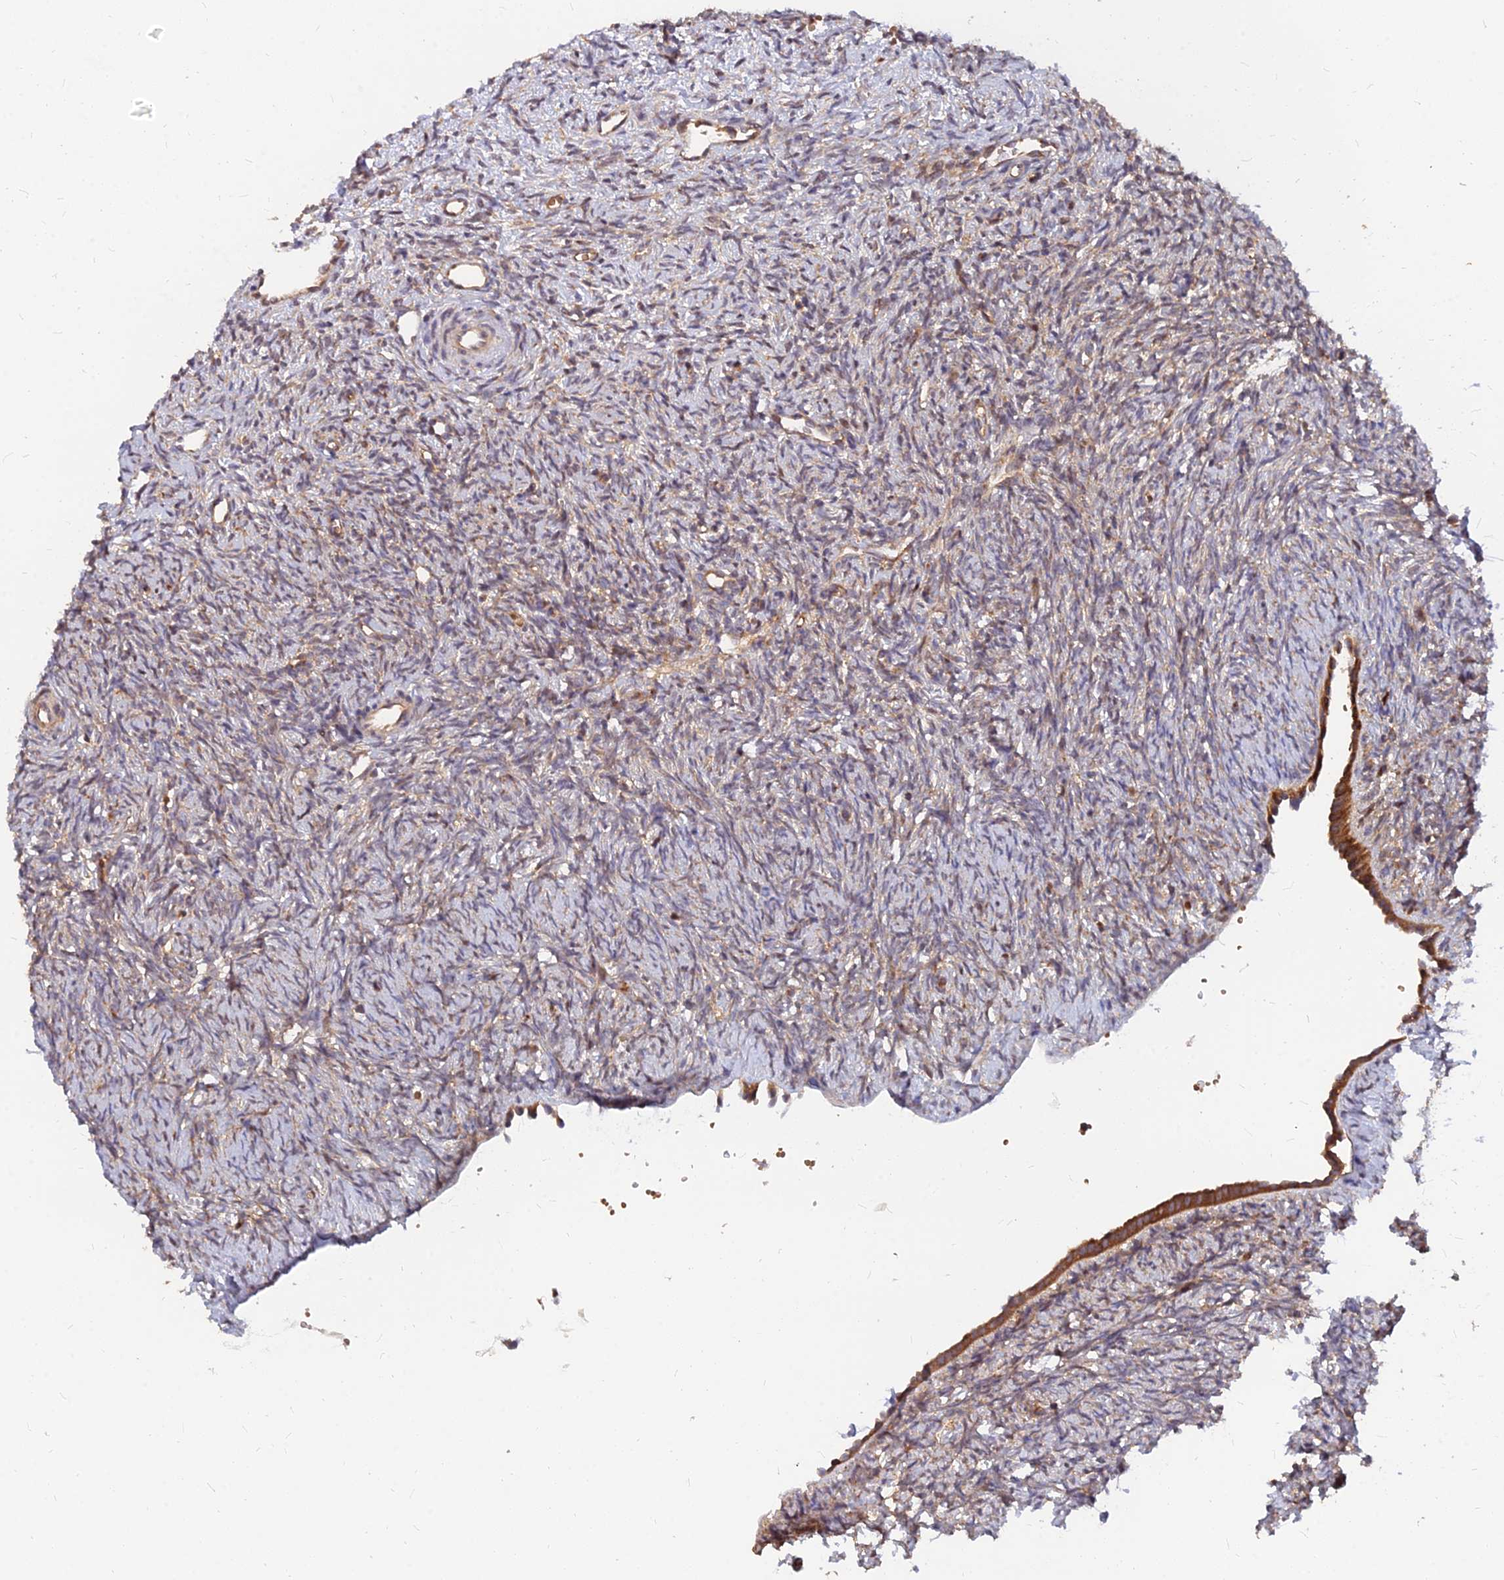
{"staining": {"intensity": "weak", "quantity": "<25%", "location": "cytoplasmic/membranous"}, "tissue": "ovary", "cell_type": "Ovarian stroma cells", "image_type": "normal", "snomed": [{"axis": "morphology", "description": "Normal tissue, NOS"}, {"axis": "topography", "description": "Ovary"}], "caption": "High magnification brightfield microscopy of normal ovary stained with DAB (3,3'-diaminobenzidine) (brown) and counterstained with hematoxylin (blue): ovarian stroma cells show no significant positivity. (DAB immunohistochemistry (IHC) with hematoxylin counter stain).", "gene": "CCT6A", "patient": {"sex": "female", "age": 51}}